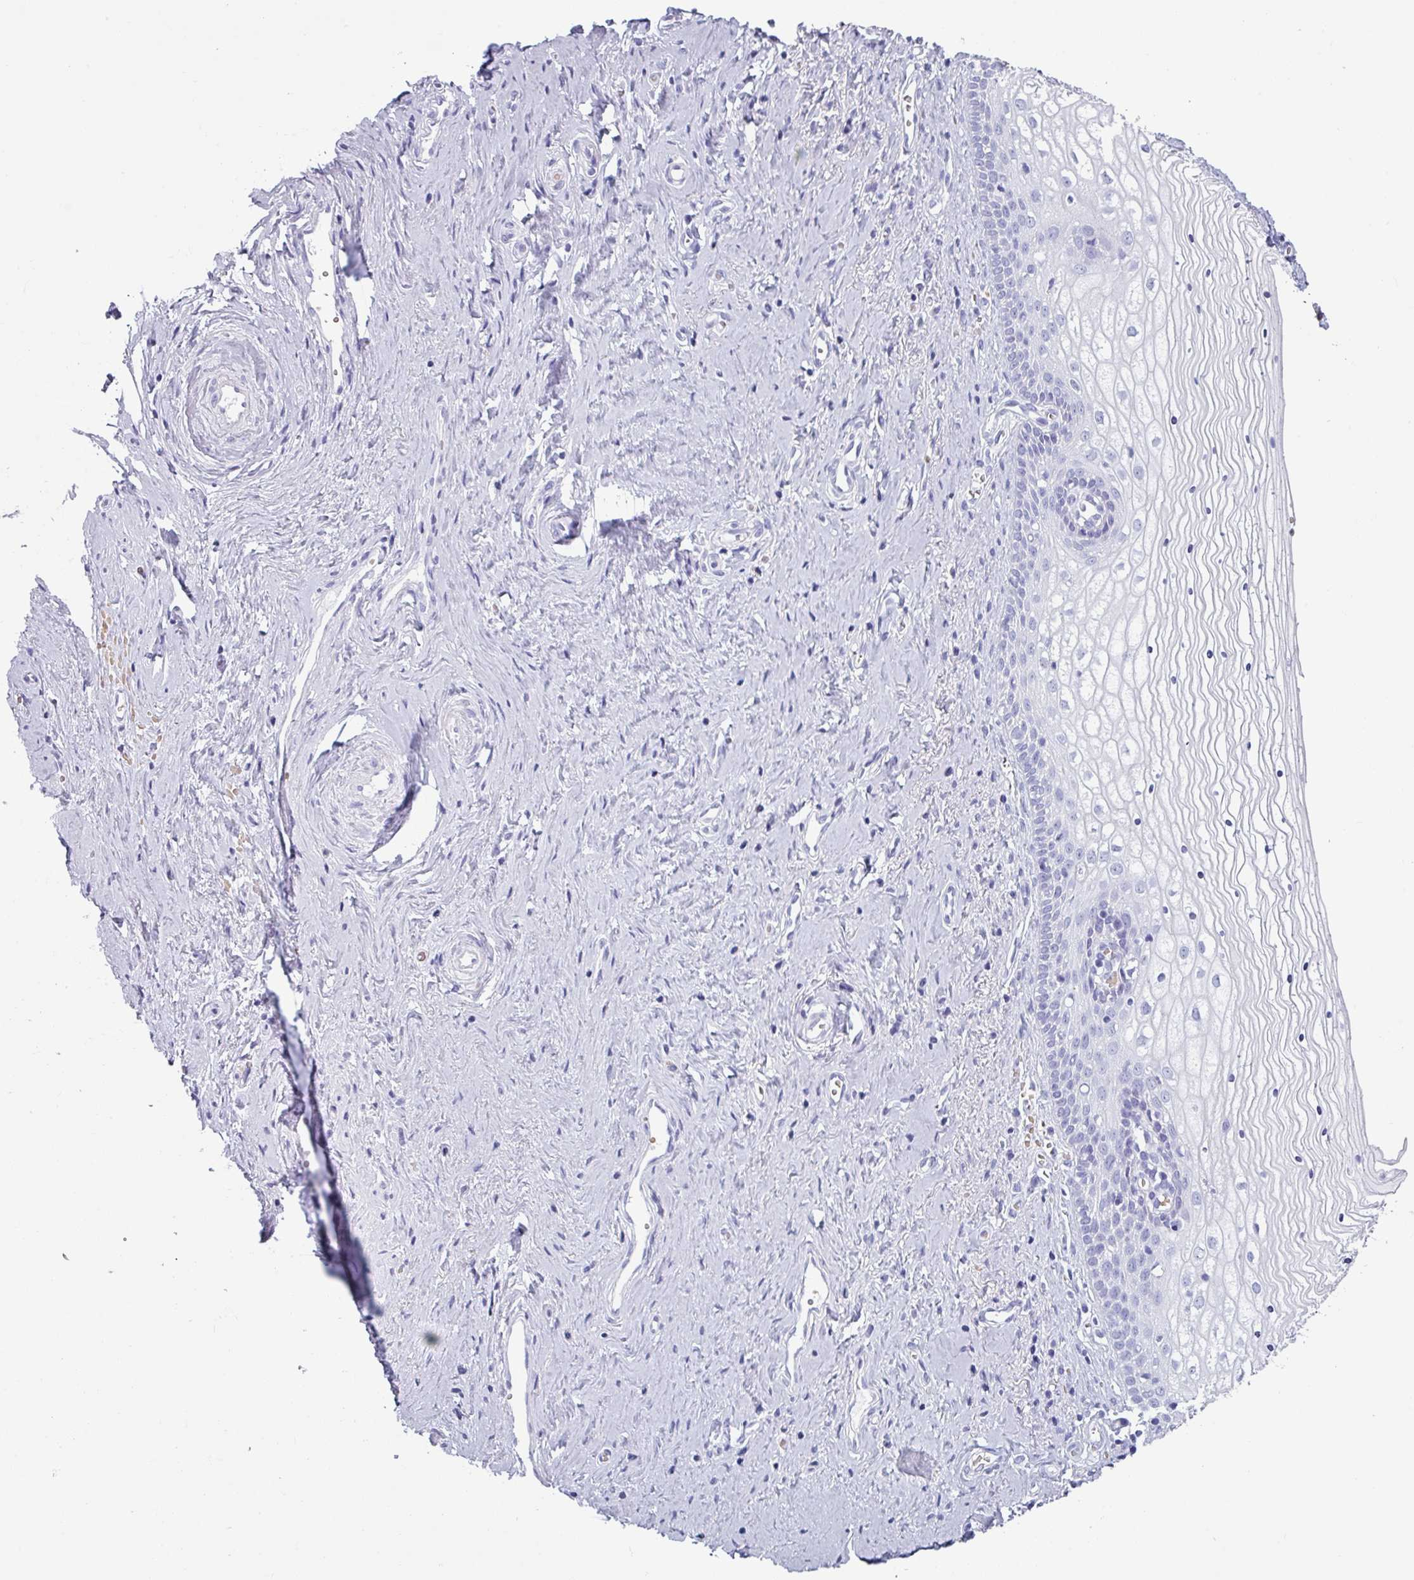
{"staining": {"intensity": "negative", "quantity": "none", "location": "none"}, "tissue": "vagina", "cell_type": "Squamous epithelial cells", "image_type": "normal", "snomed": [{"axis": "morphology", "description": "Normal tissue, NOS"}, {"axis": "topography", "description": "Vagina"}], "caption": "DAB immunohistochemical staining of benign vagina shows no significant staining in squamous epithelial cells.", "gene": "CRYBB2", "patient": {"sex": "female", "age": 59}}